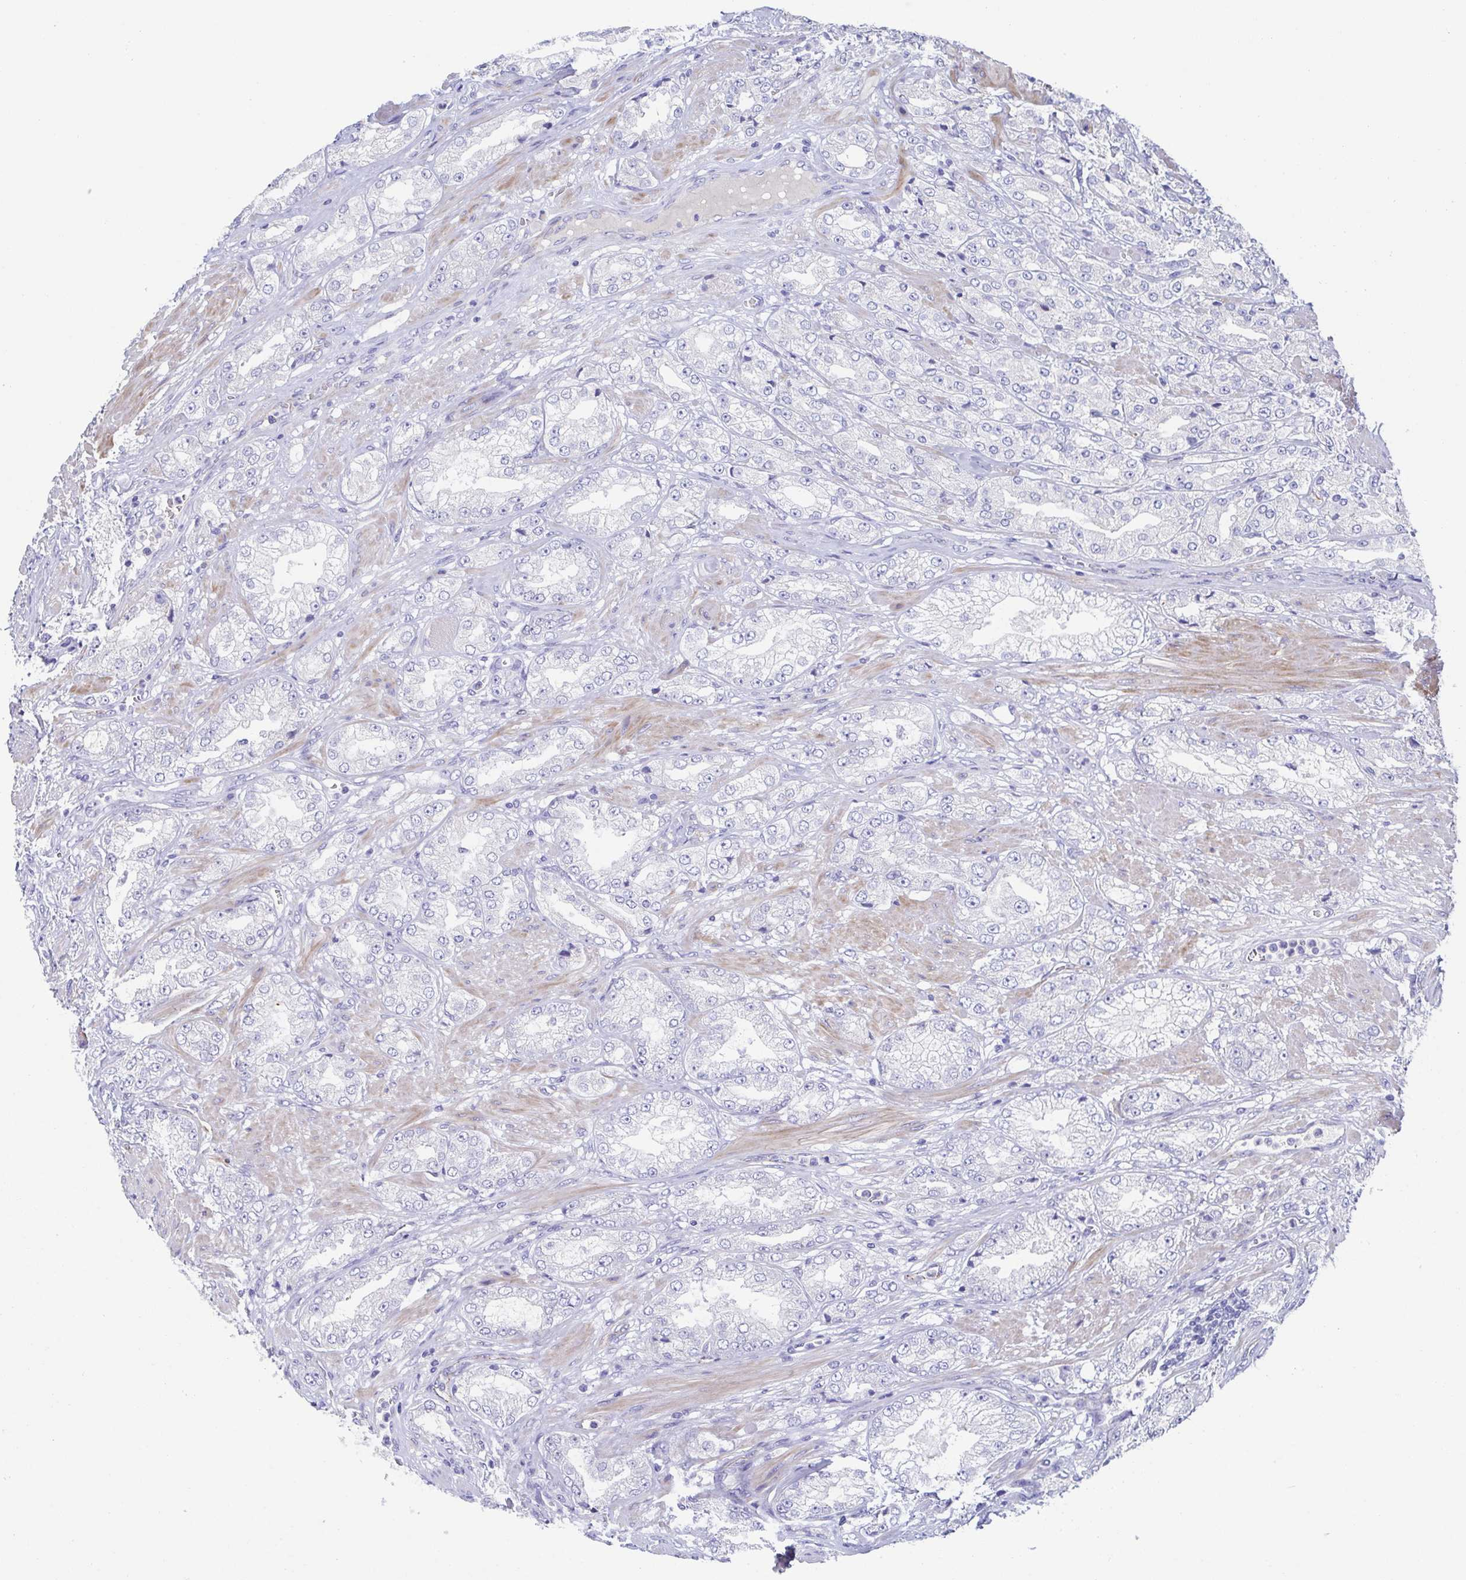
{"staining": {"intensity": "negative", "quantity": "none", "location": "none"}, "tissue": "prostate cancer", "cell_type": "Tumor cells", "image_type": "cancer", "snomed": [{"axis": "morphology", "description": "Adenocarcinoma, High grade"}, {"axis": "topography", "description": "Prostate"}], "caption": "High-grade adenocarcinoma (prostate) stained for a protein using immunohistochemistry exhibits no staining tumor cells.", "gene": "CDH2", "patient": {"sex": "male", "age": 68}}